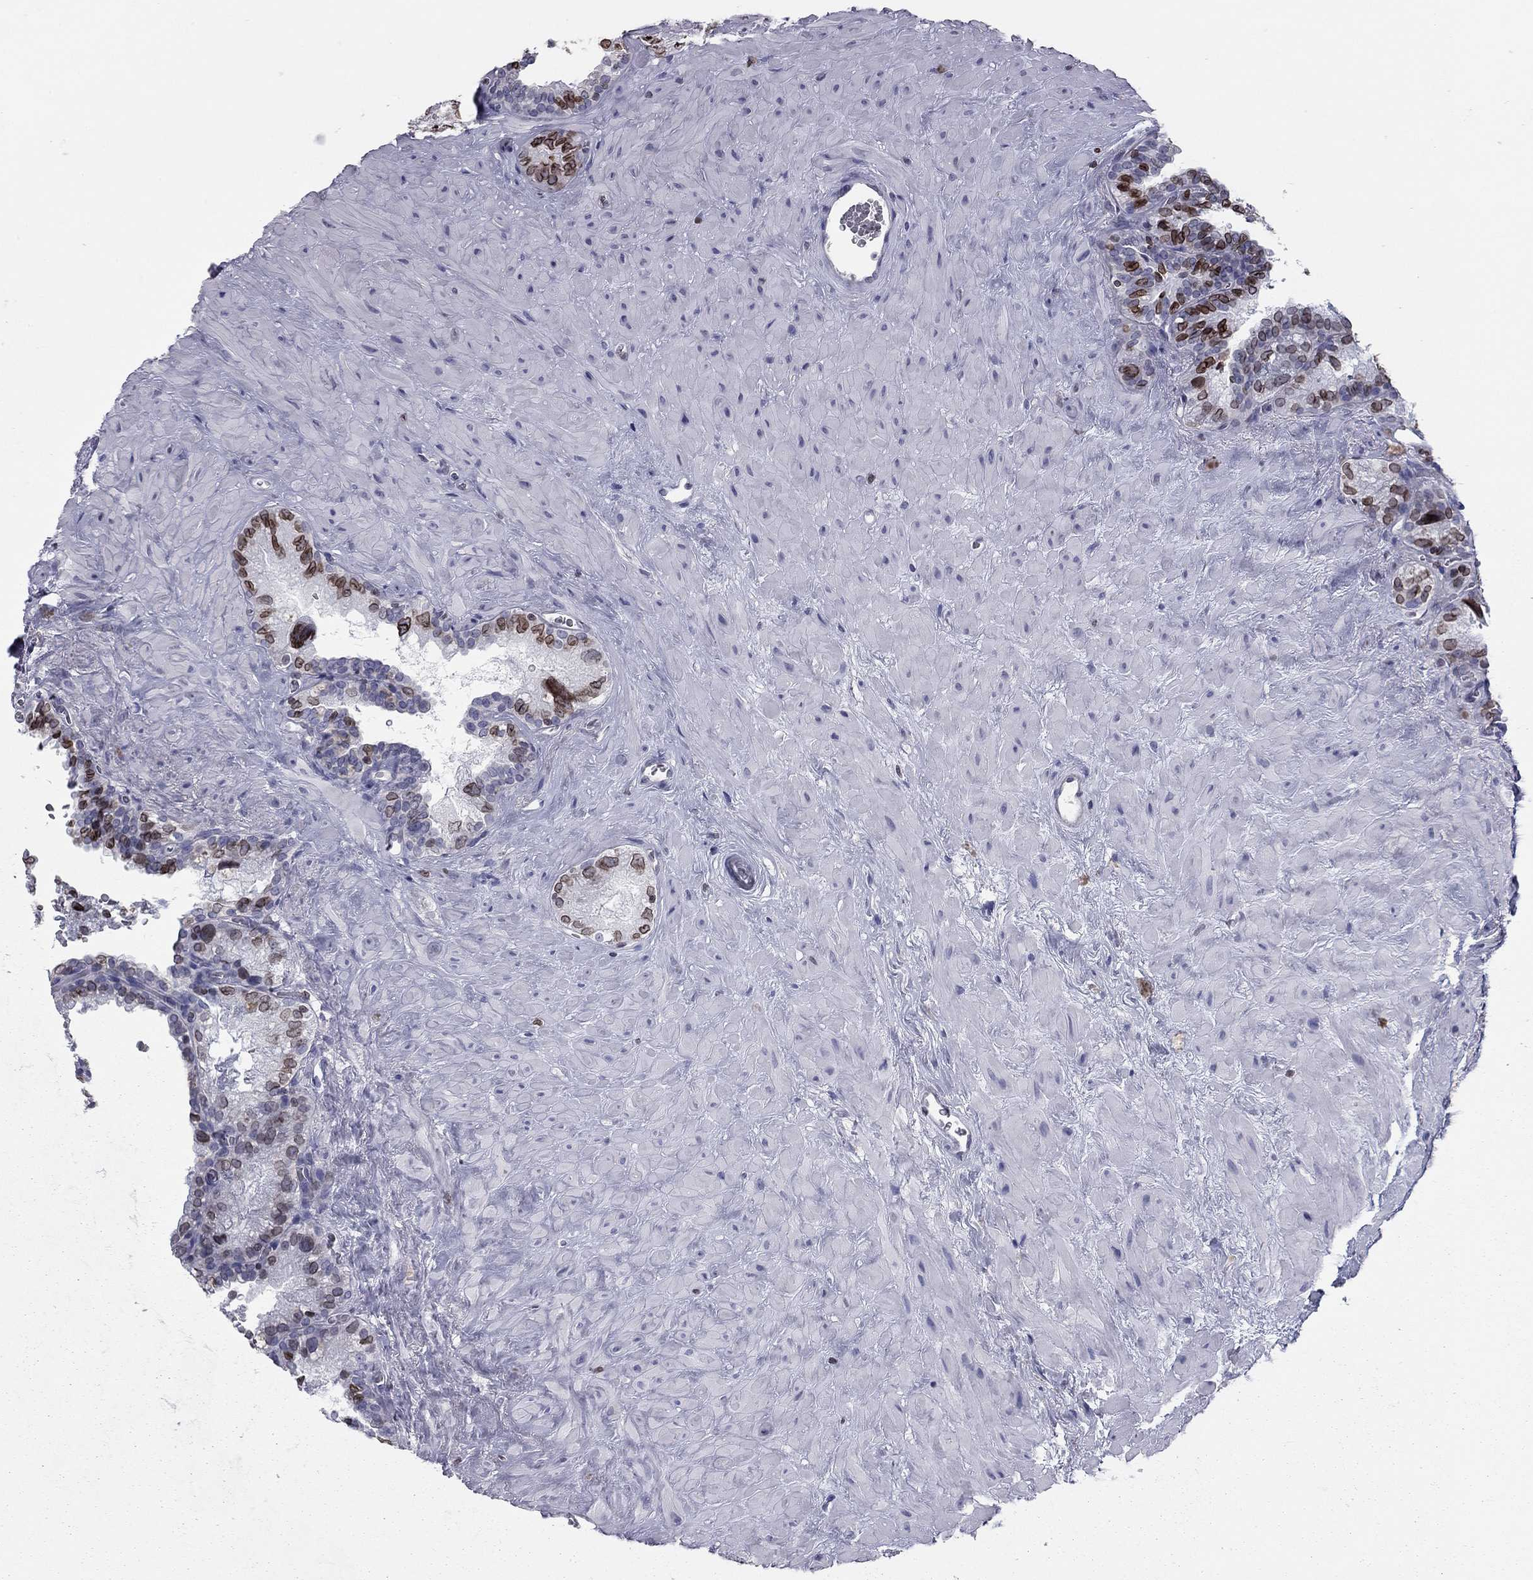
{"staining": {"intensity": "strong", "quantity": "25%-75%", "location": "cytoplasmic/membranous,nuclear"}, "tissue": "seminal vesicle", "cell_type": "Glandular cells", "image_type": "normal", "snomed": [{"axis": "morphology", "description": "Normal tissue, NOS"}, {"axis": "topography", "description": "Prostate"}, {"axis": "topography", "description": "Seminal veicle"}], "caption": "IHC photomicrograph of normal seminal vesicle stained for a protein (brown), which displays high levels of strong cytoplasmic/membranous,nuclear staining in about 25%-75% of glandular cells.", "gene": "ESPL1", "patient": {"sex": "male", "age": 71}}